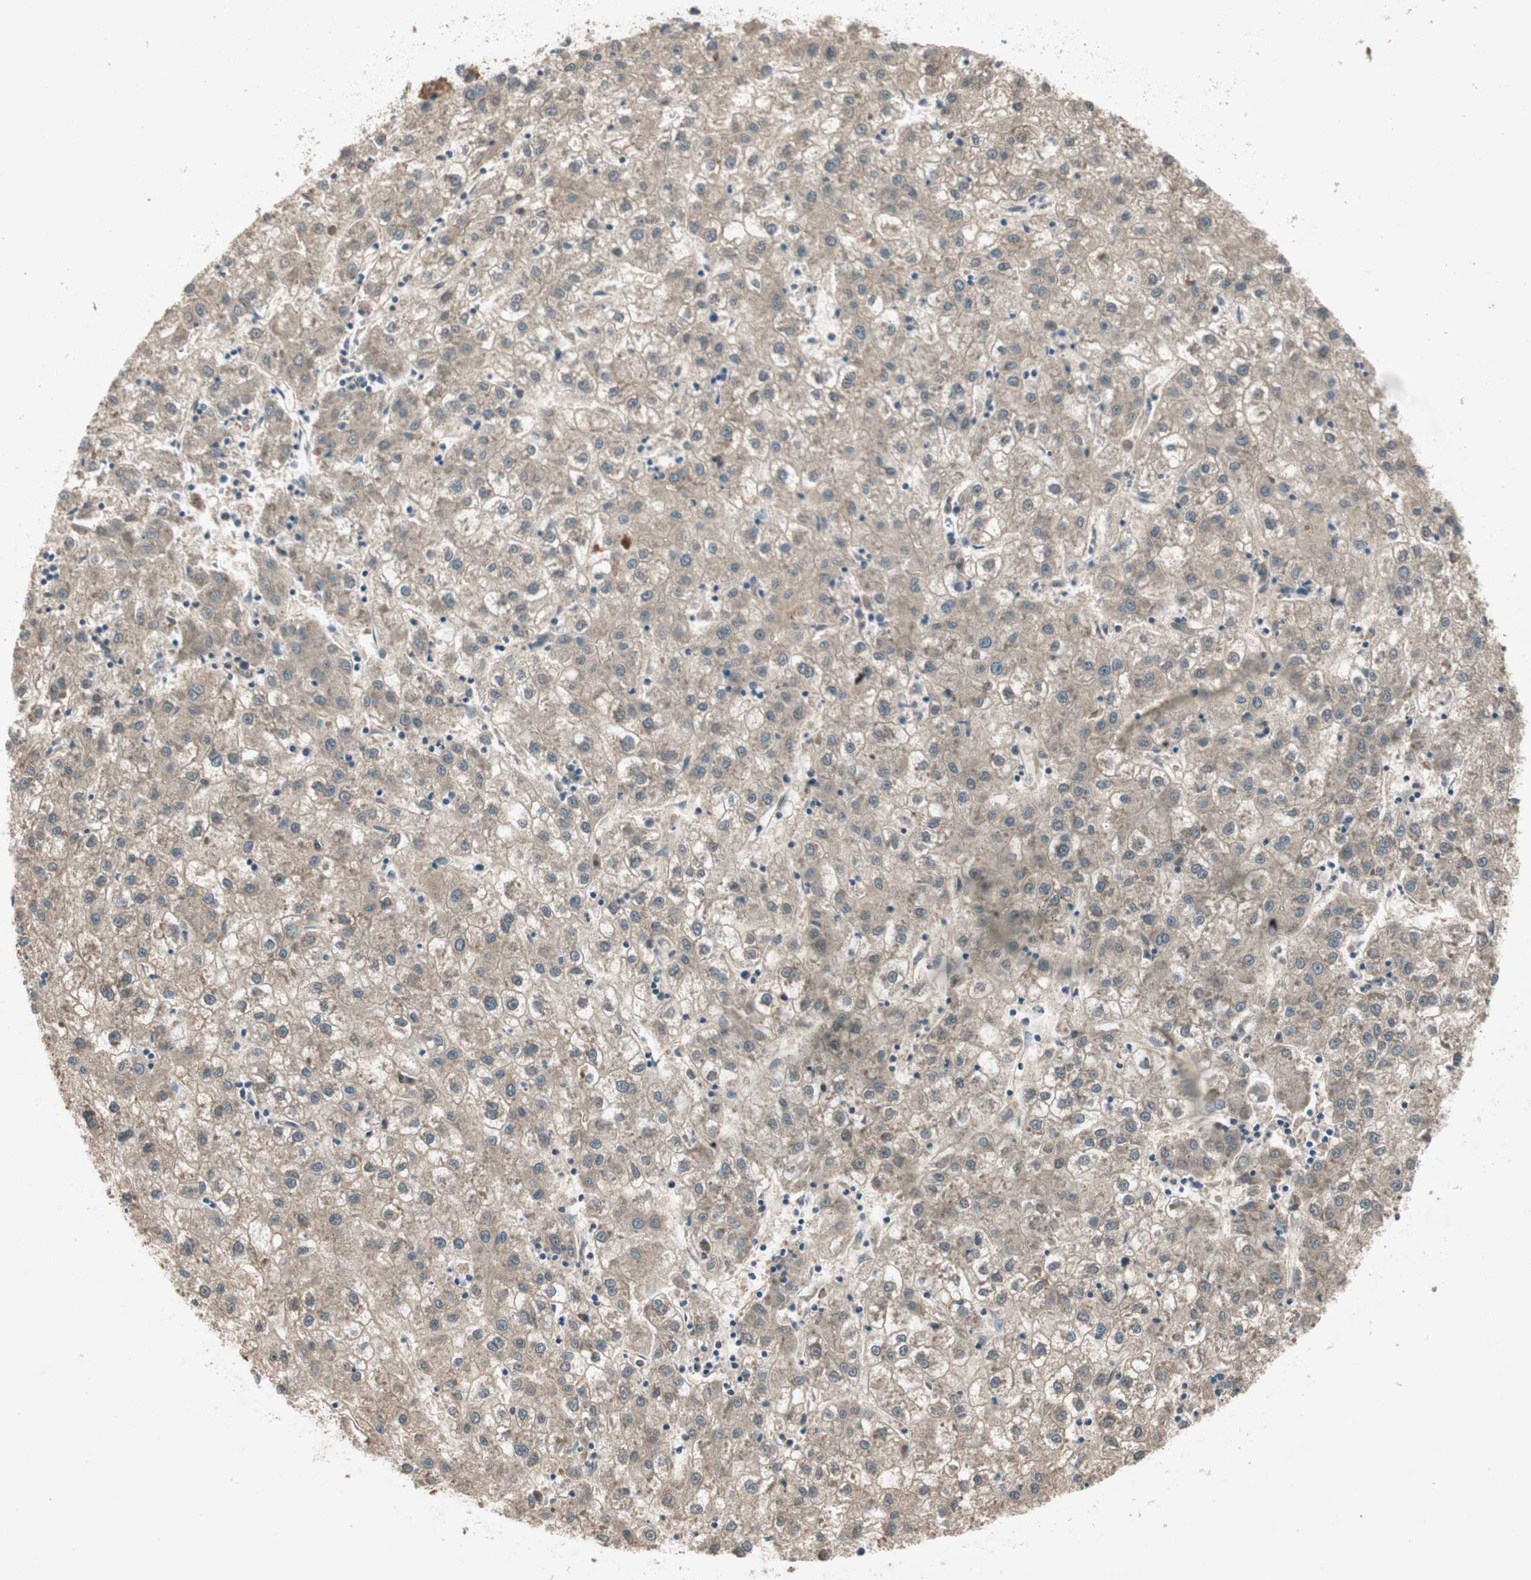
{"staining": {"intensity": "moderate", "quantity": ">75%", "location": "cytoplasmic/membranous"}, "tissue": "liver cancer", "cell_type": "Tumor cells", "image_type": "cancer", "snomed": [{"axis": "morphology", "description": "Carcinoma, Hepatocellular, NOS"}, {"axis": "topography", "description": "Liver"}], "caption": "Protein staining displays moderate cytoplasmic/membranous staining in about >75% of tumor cells in liver cancer.", "gene": "NCLN", "patient": {"sex": "male", "age": 72}}